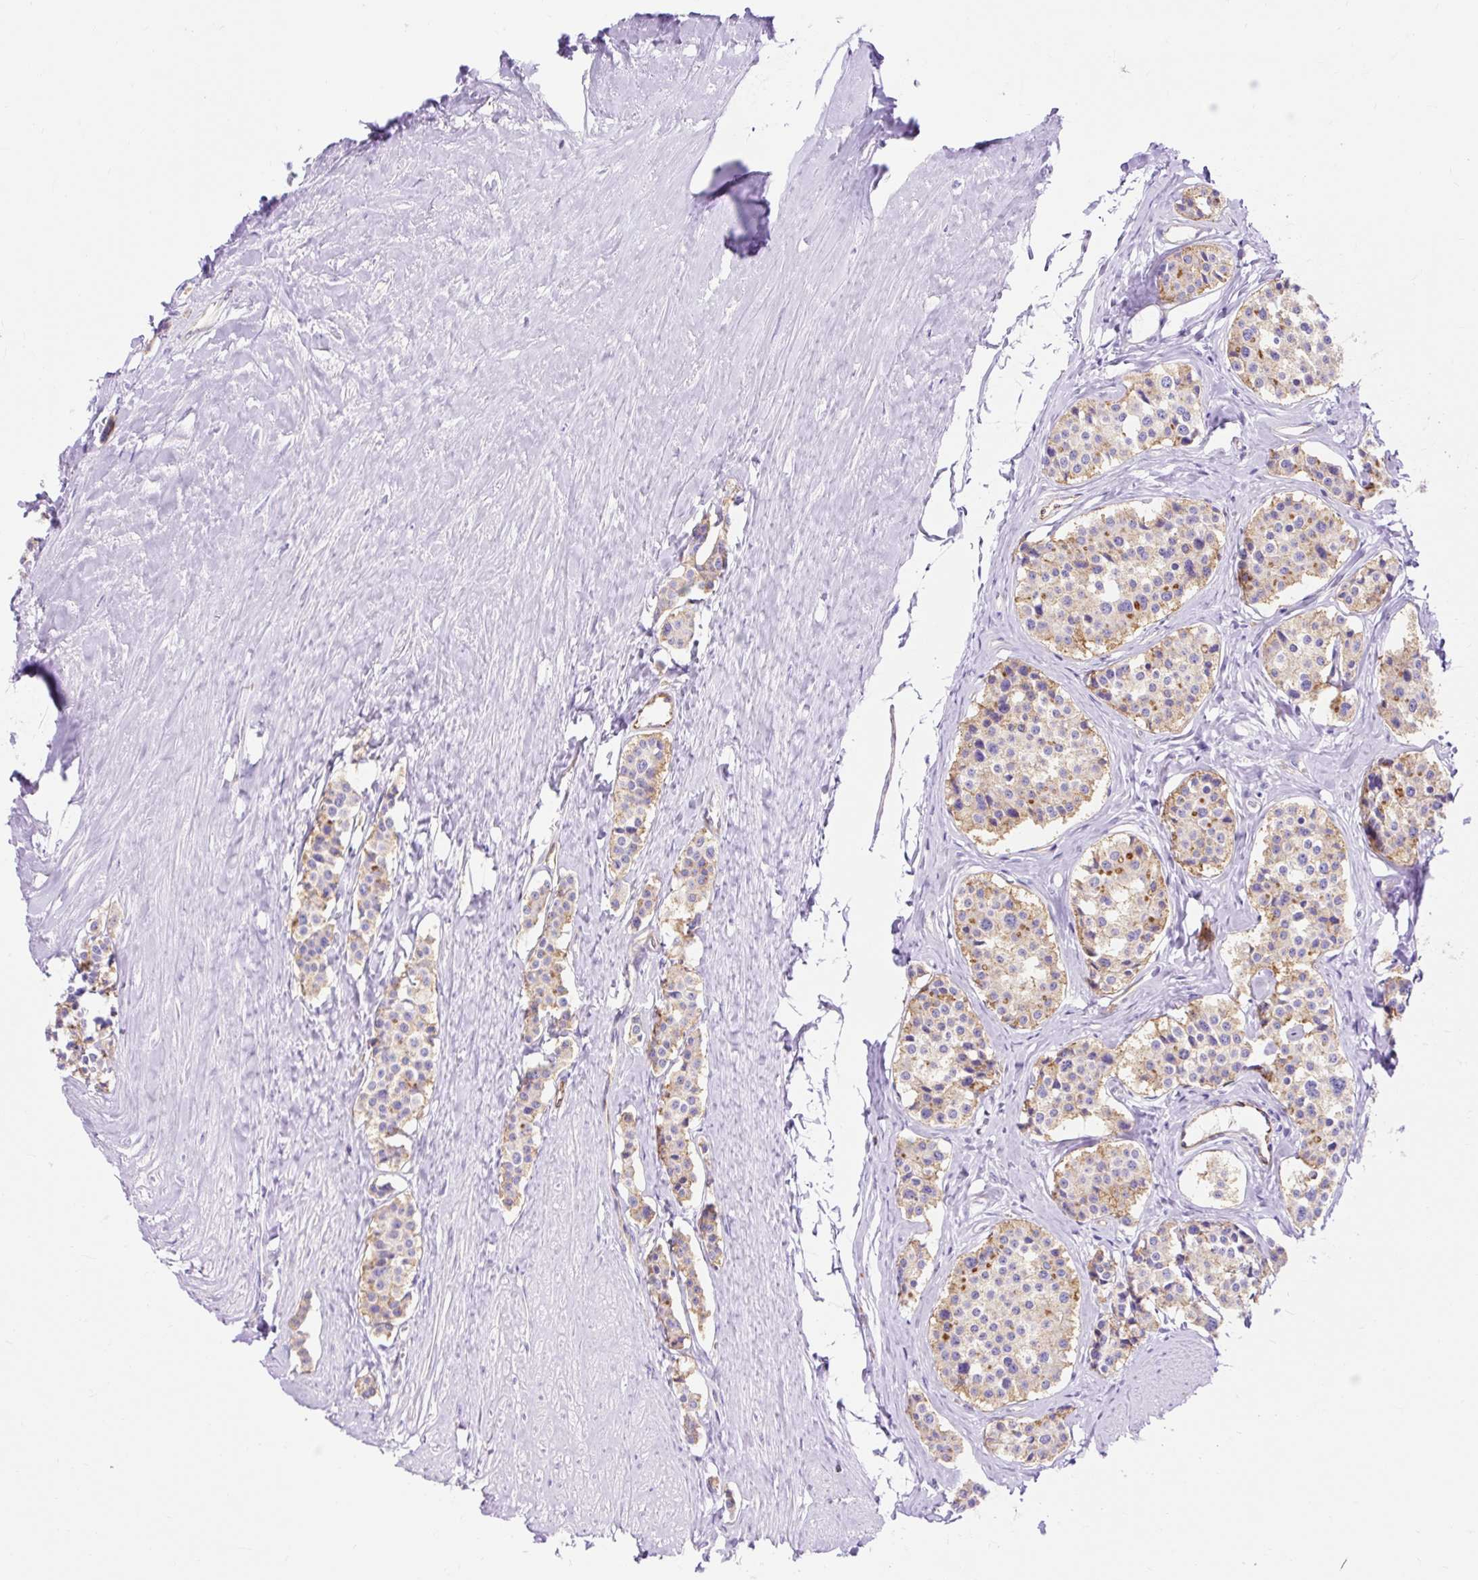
{"staining": {"intensity": "moderate", "quantity": "25%-75%", "location": "cytoplasmic/membranous"}, "tissue": "carcinoid", "cell_type": "Tumor cells", "image_type": "cancer", "snomed": [{"axis": "morphology", "description": "Carcinoid, malignant, NOS"}, {"axis": "topography", "description": "Small intestine"}], "caption": "A high-resolution photomicrograph shows immunohistochemistry staining of malignant carcinoid, which demonstrates moderate cytoplasmic/membranous expression in approximately 25%-75% of tumor cells.", "gene": "HIP1R", "patient": {"sex": "male", "age": 60}}